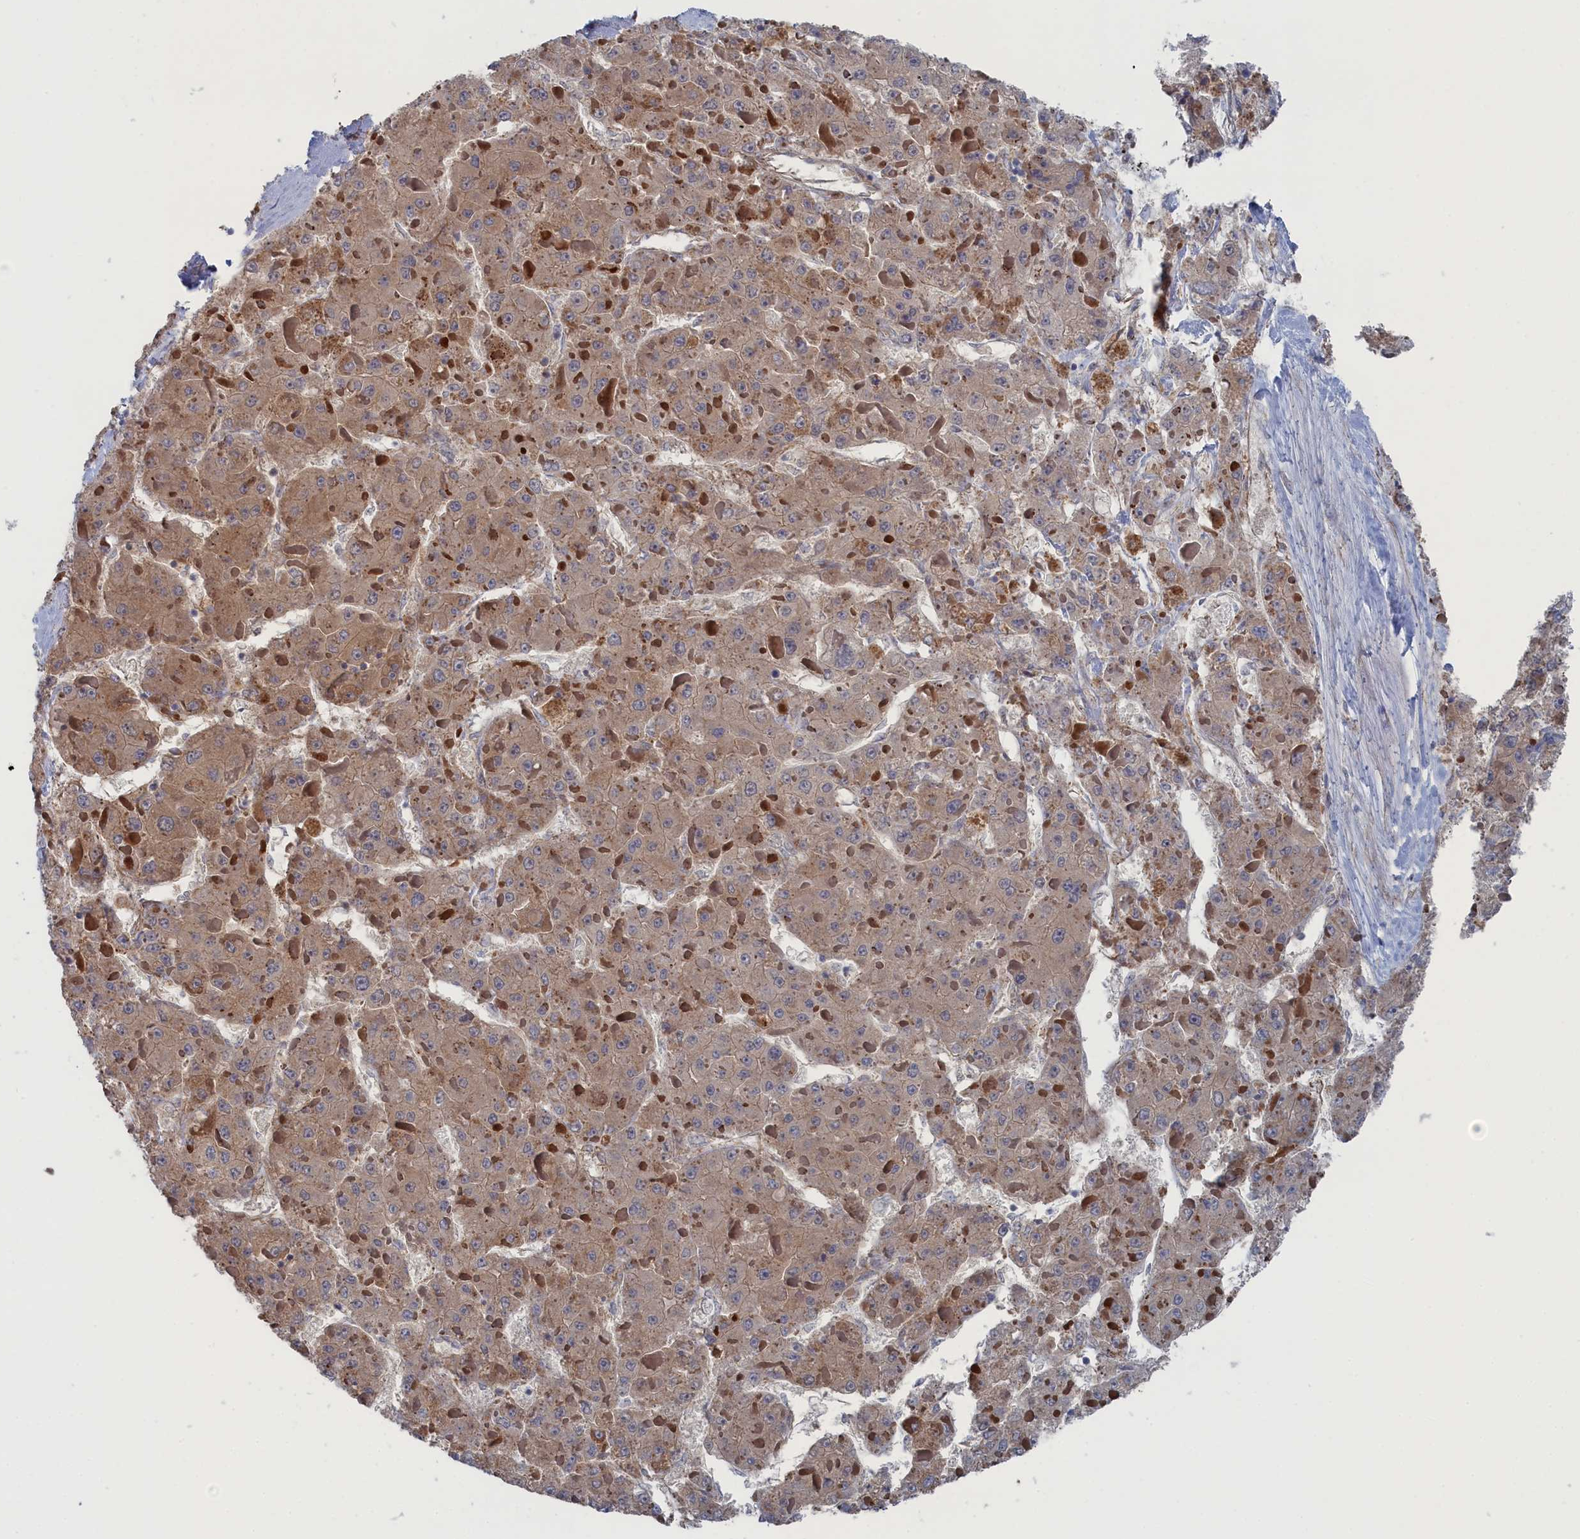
{"staining": {"intensity": "weak", "quantity": ">75%", "location": "cytoplasmic/membranous"}, "tissue": "liver cancer", "cell_type": "Tumor cells", "image_type": "cancer", "snomed": [{"axis": "morphology", "description": "Carcinoma, Hepatocellular, NOS"}, {"axis": "topography", "description": "Liver"}], "caption": "Immunohistochemistry histopathology image of neoplastic tissue: liver hepatocellular carcinoma stained using IHC displays low levels of weak protein expression localized specifically in the cytoplasmic/membranous of tumor cells, appearing as a cytoplasmic/membranous brown color.", "gene": "FILIP1L", "patient": {"sex": "female", "age": 73}}